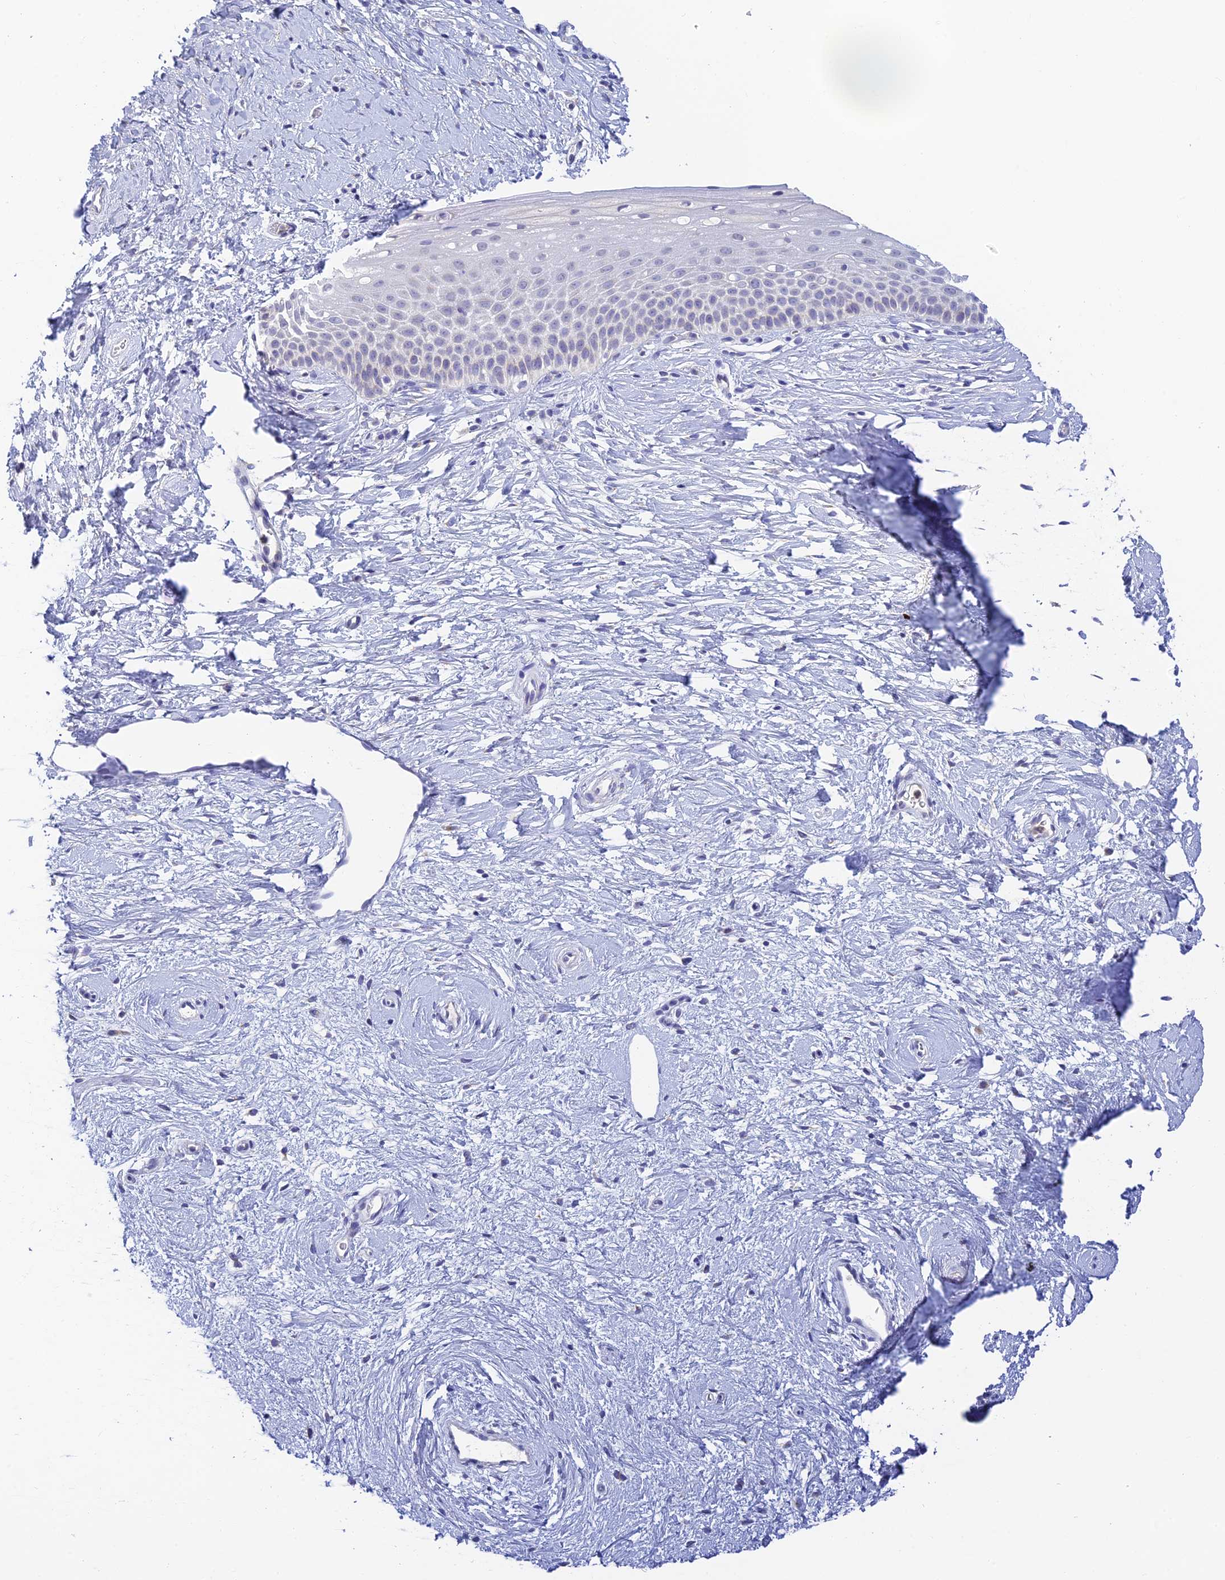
{"staining": {"intensity": "moderate", "quantity": "<25%", "location": "cytoplasmic/membranous"}, "tissue": "cervix", "cell_type": "Glandular cells", "image_type": "normal", "snomed": [{"axis": "morphology", "description": "Normal tissue, NOS"}, {"axis": "topography", "description": "Cervix"}], "caption": "An IHC micrograph of normal tissue is shown. Protein staining in brown highlights moderate cytoplasmic/membranous positivity in cervix within glandular cells. (IHC, brightfield microscopy, high magnification).", "gene": "INTS13", "patient": {"sex": "female", "age": 57}}